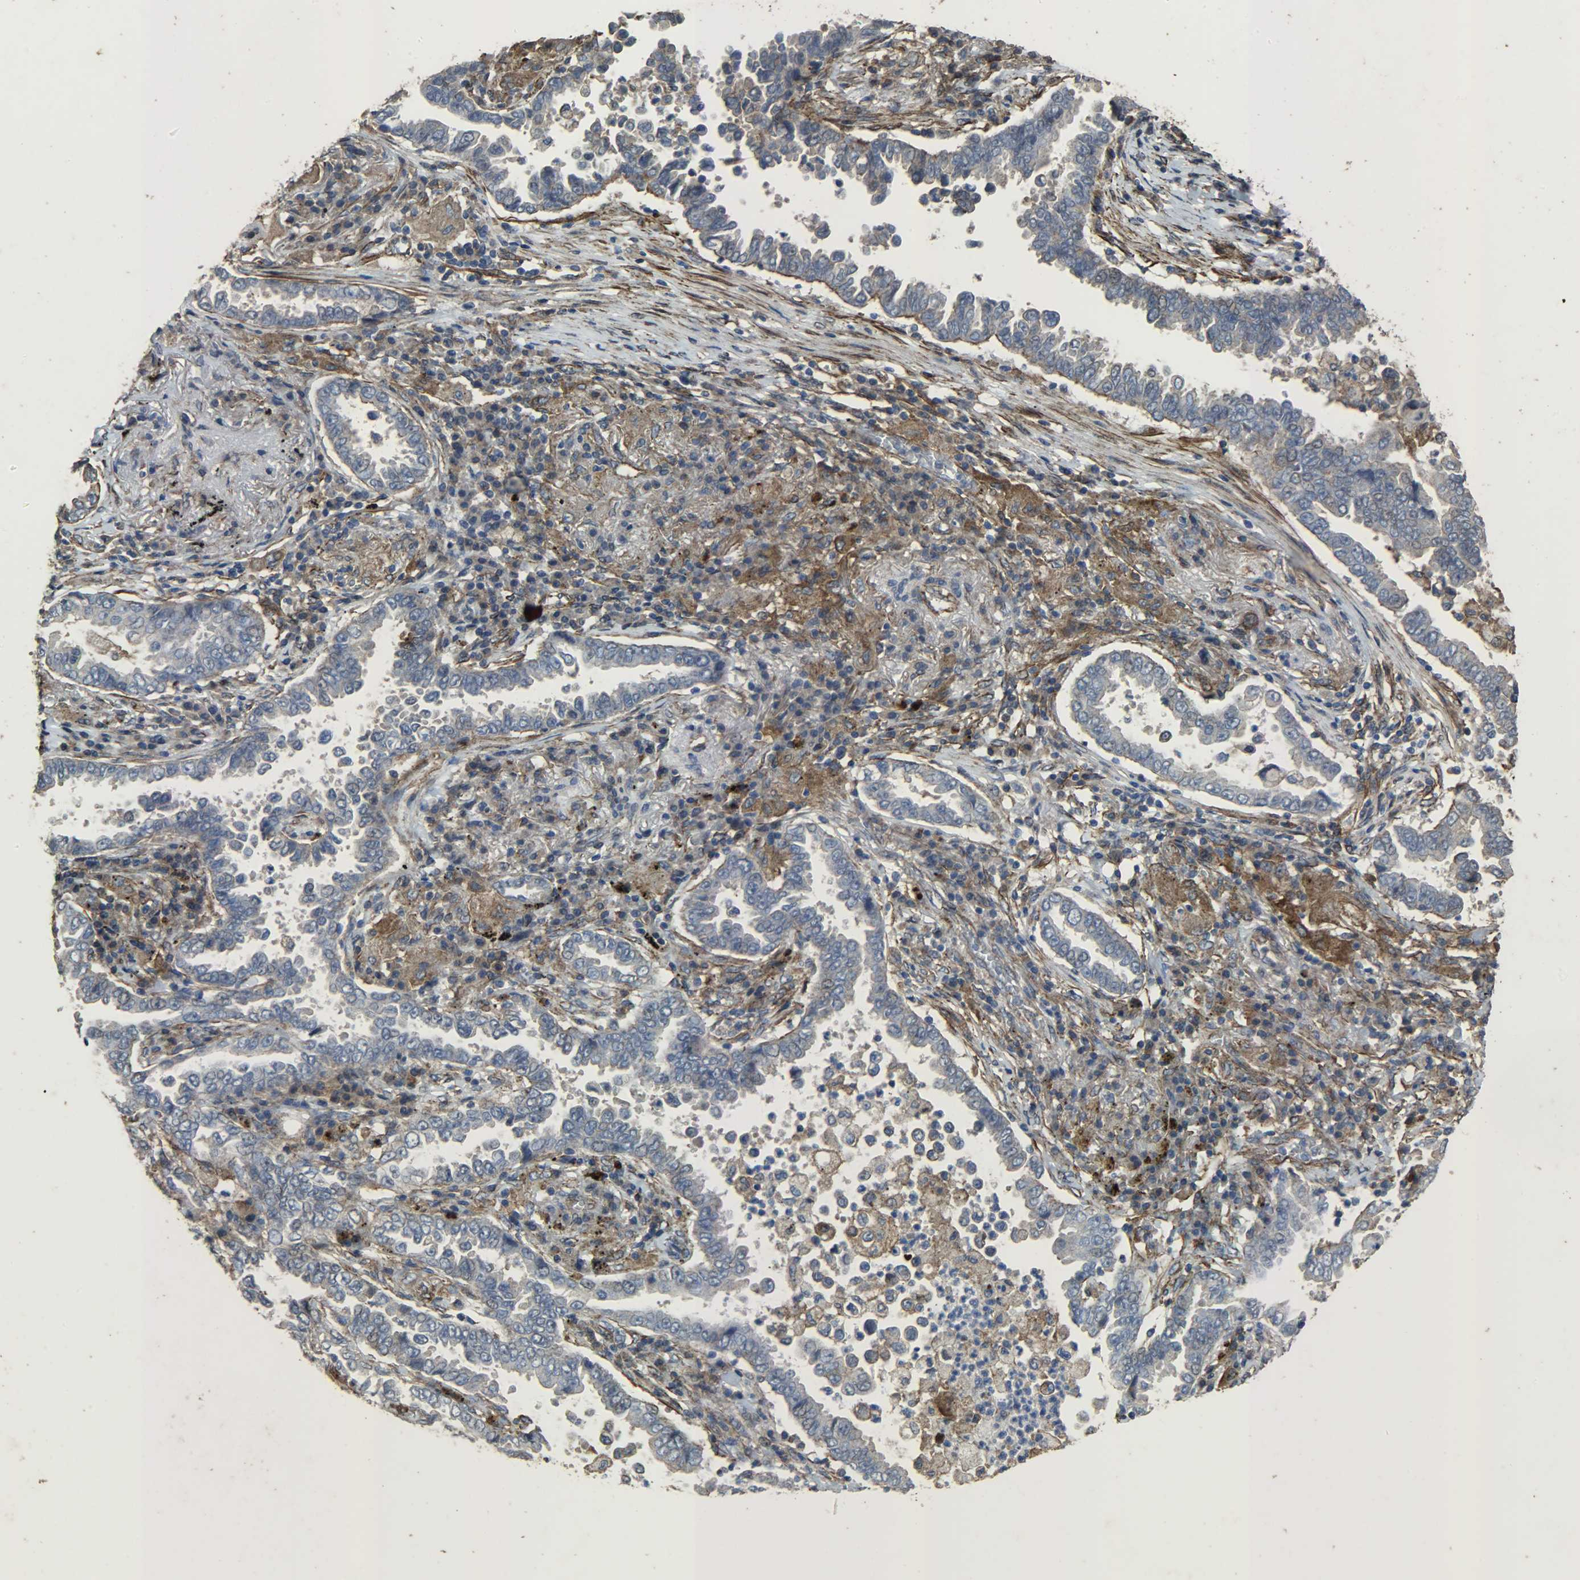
{"staining": {"intensity": "negative", "quantity": "none", "location": "none"}, "tissue": "lung cancer", "cell_type": "Tumor cells", "image_type": "cancer", "snomed": [{"axis": "morphology", "description": "Normal tissue, NOS"}, {"axis": "morphology", "description": "Inflammation, NOS"}, {"axis": "morphology", "description": "Adenocarcinoma, NOS"}, {"axis": "topography", "description": "Lung"}], "caption": "Lung cancer (adenocarcinoma) was stained to show a protein in brown. There is no significant positivity in tumor cells.", "gene": "TPM4", "patient": {"sex": "female", "age": 64}}